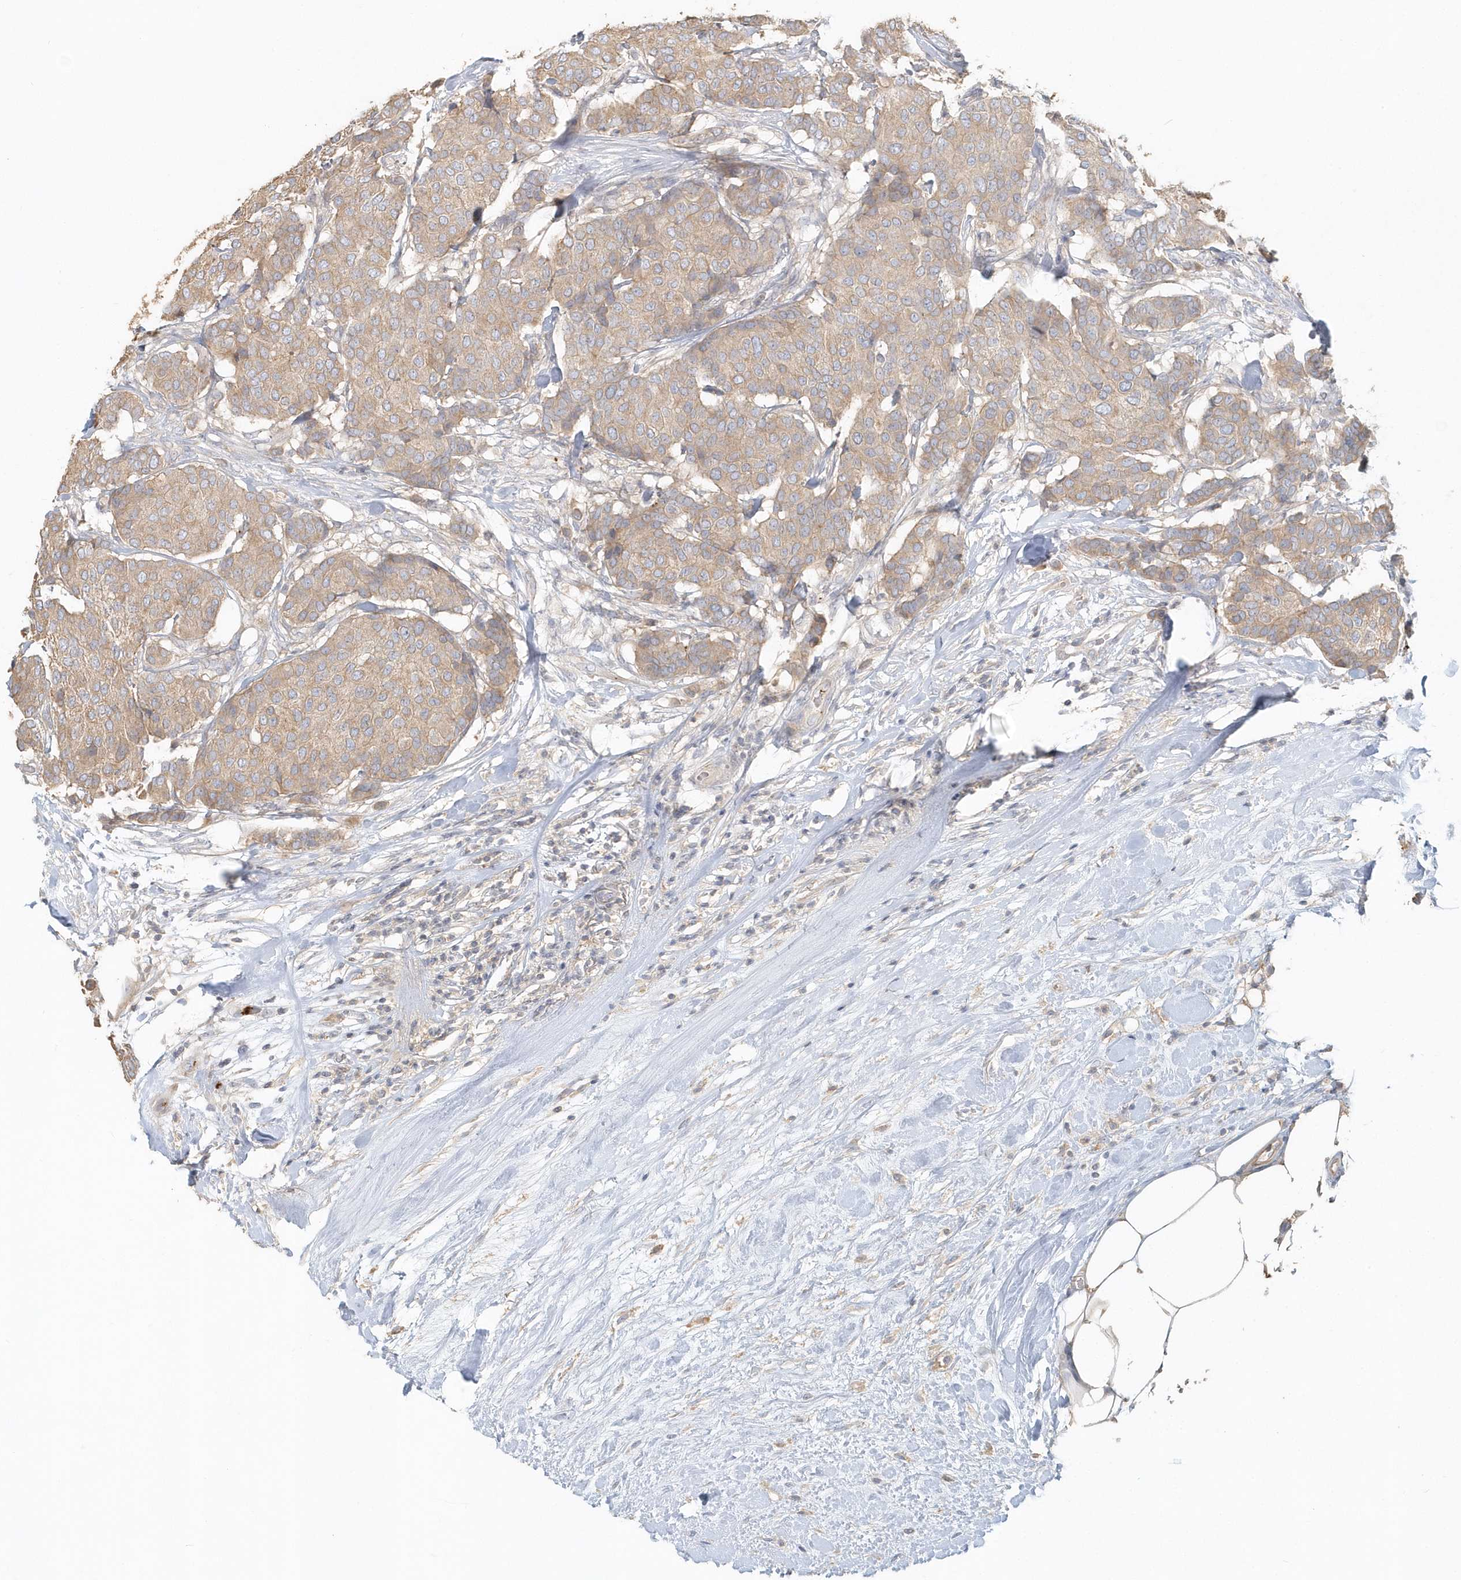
{"staining": {"intensity": "weak", "quantity": ">75%", "location": "cytoplasmic/membranous"}, "tissue": "breast cancer", "cell_type": "Tumor cells", "image_type": "cancer", "snomed": [{"axis": "morphology", "description": "Duct carcinoma"}, {"axis": "topography", "description": "Breast"}], "caption": "There is low levels of weak cytoplasmic/membranous expression in tumor cells of breast invasive ductal carcinoma, as demonstrated by immunohistochemical staining (brown color).", "gene": "MMRN1", "patient": {"sex": "female", "age": 75}}